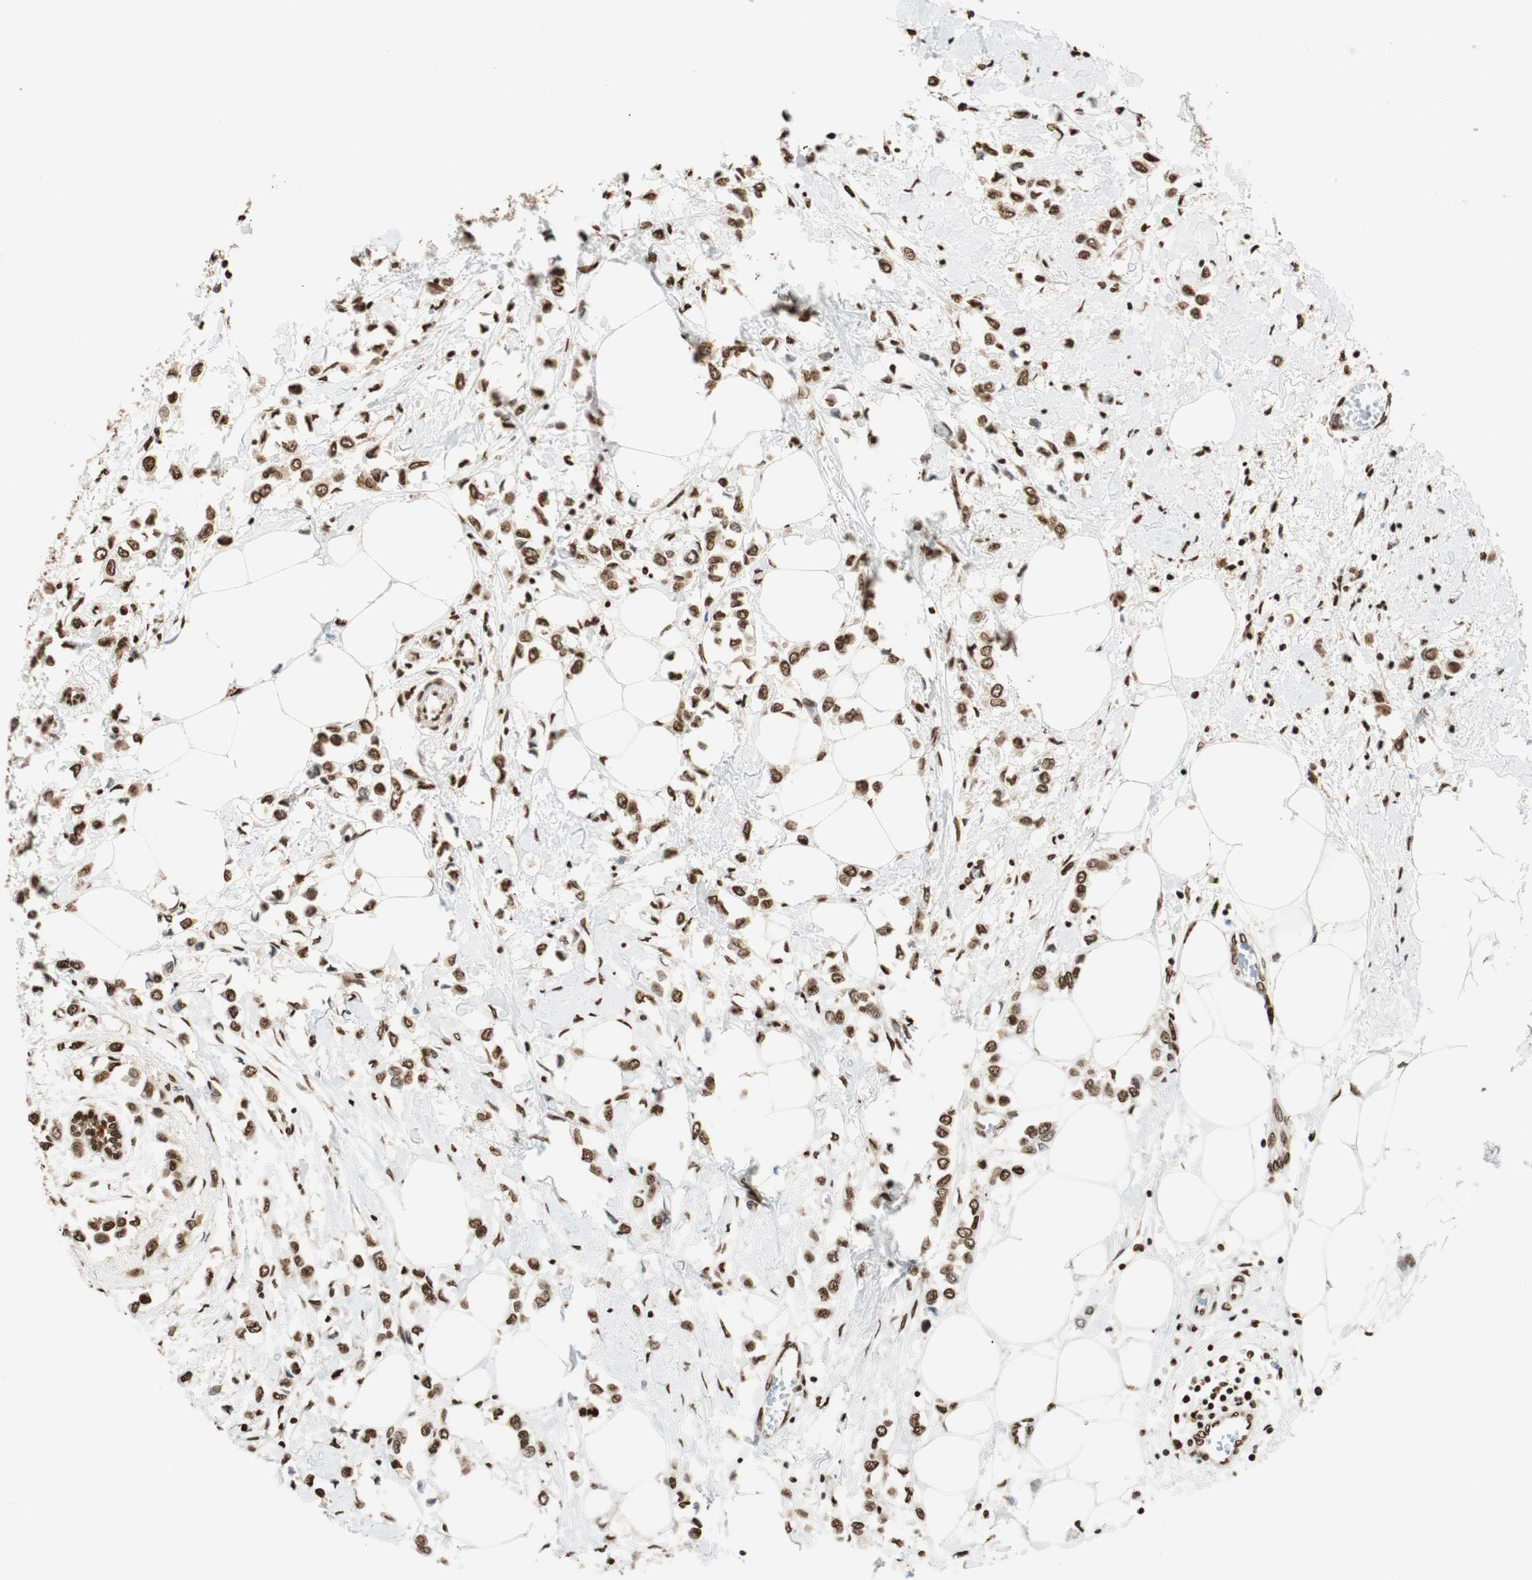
{"staining": {"intensity": "strong", "quantity": ">75%", "location": "nuclear"}, "tissue": "breast cancer", "cell_type": "Tumor cells", "image_type": "cancer", "snomed": [{"axis": "morphology", "description": "Lobular carcinoma"}, {"axis": "topography", "description": "Breast"}], "caption": "Strong nuclear staining is seen in approximately >75% of tumor cells in lobular carcinoma (breast).", "gene": "FANCG", "patient": {"sex": "female", "age": 51}}